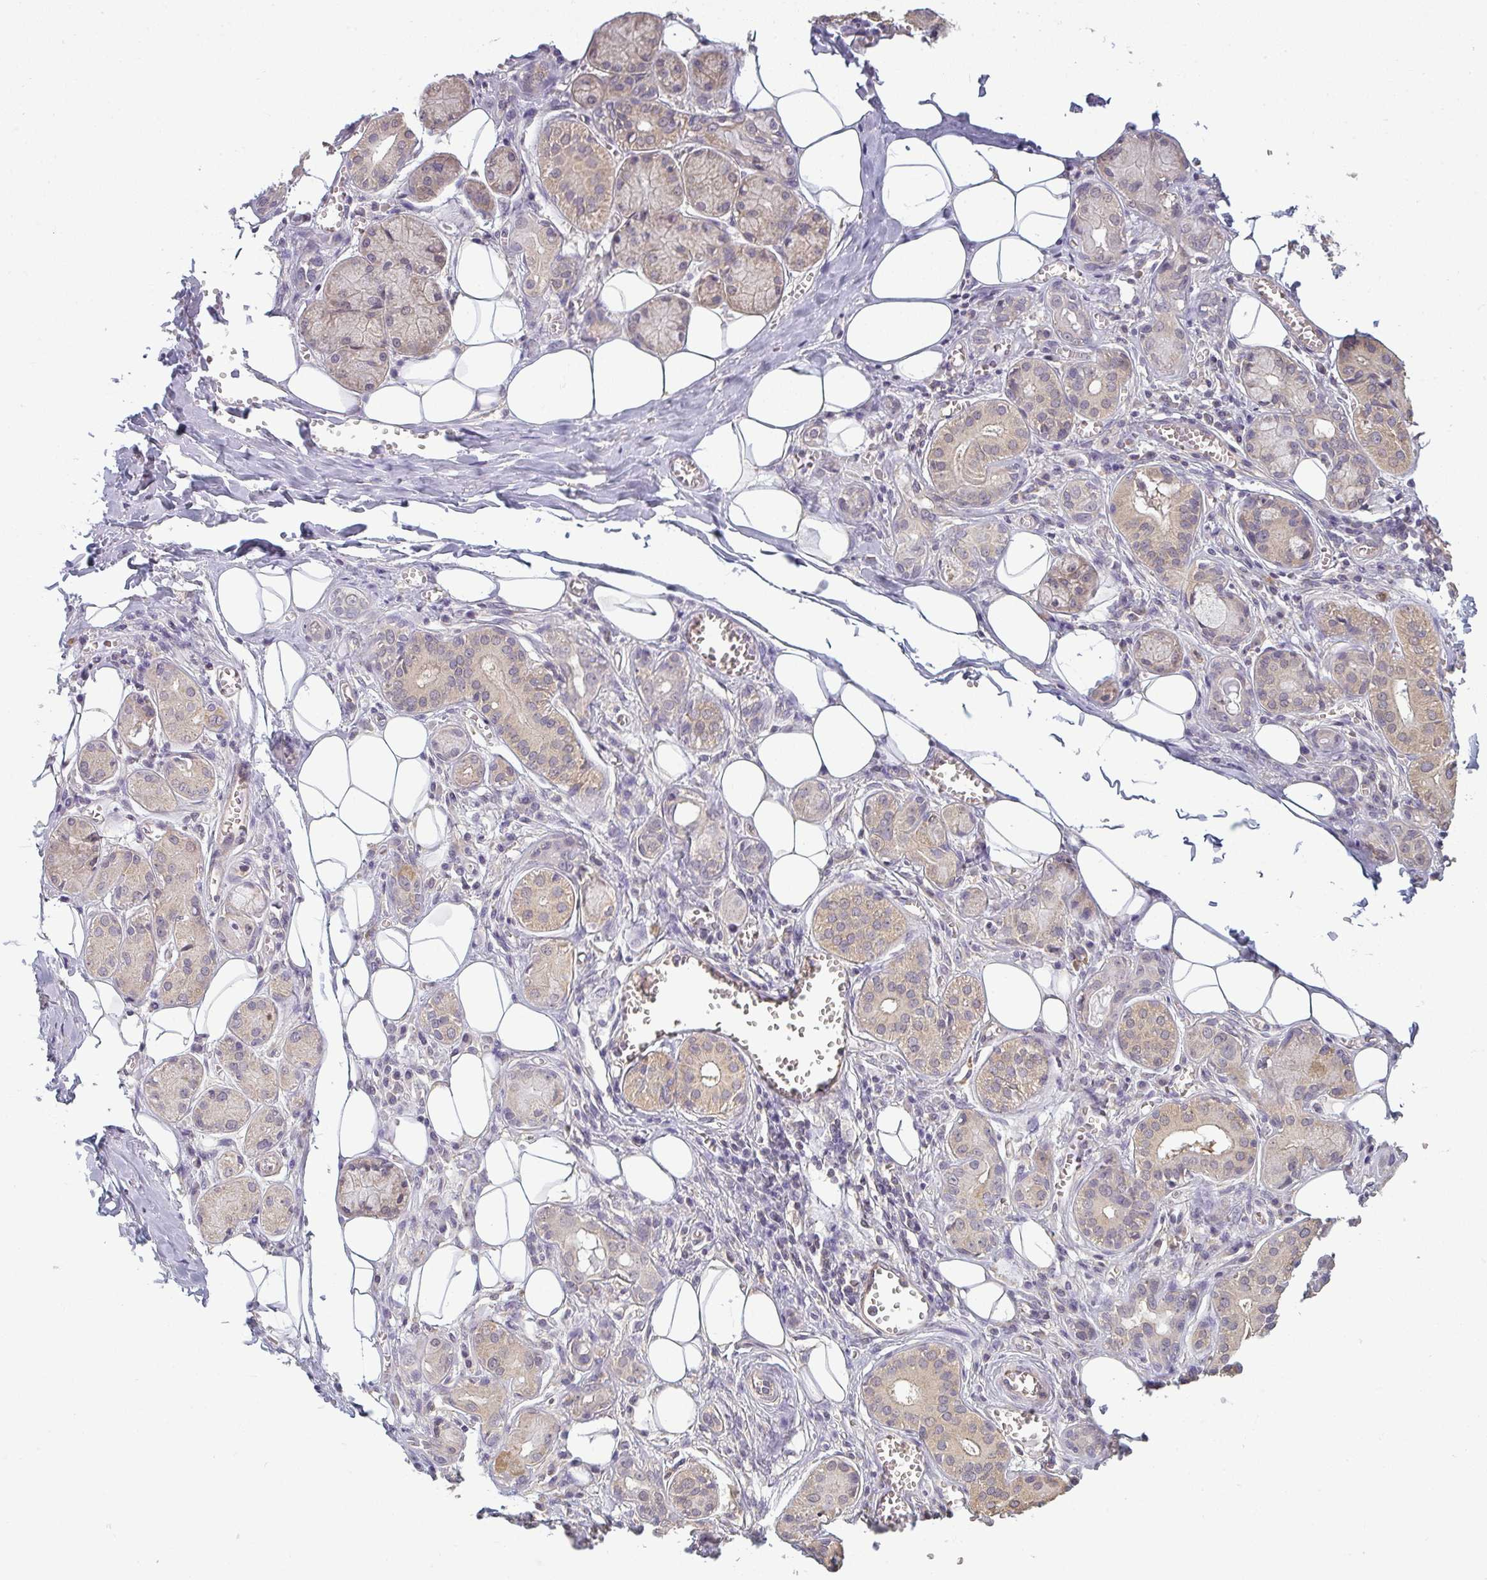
{"staining": {"intensity": "weak", "quantity": ">75%", "location": "cytoplasmic/membranous"}, "tissue": "salivary gland", "cell_type": "Glandular cells", "image_type": "normal", "snomed": [{"axis": "morphology", "description": "Normal tissue, NOS"}, {"axis": "topography", "description": "Salivary gland"}], "caption": "Brown immunohistochemical staining in unremarkable human salivary gland exhibits weak cytoplasmic/membranous positivity in about >75% of glandular cells.", "gene": "CXCR1", "patient": {"sex": "male", "age": 74}}